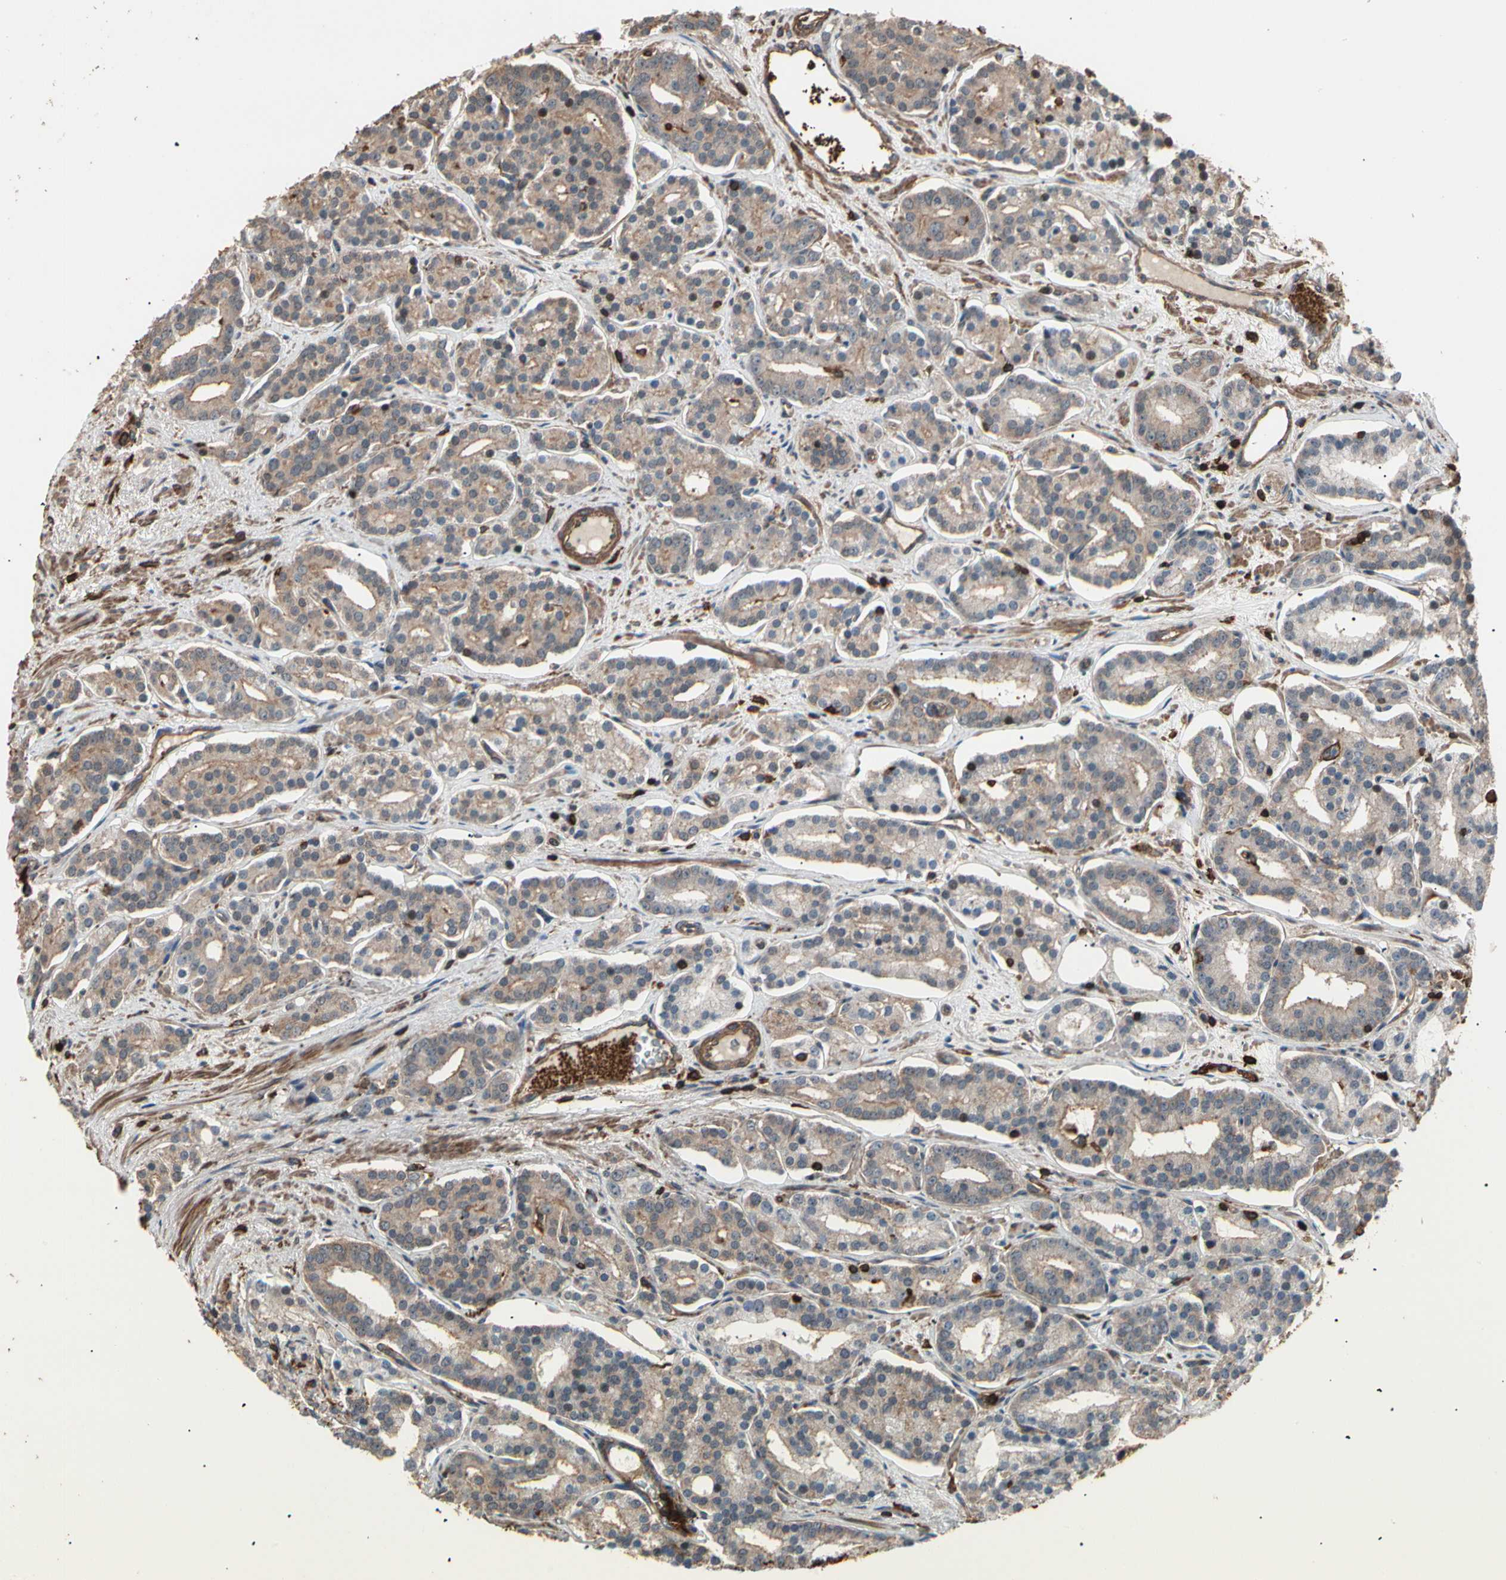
{"staining": {"intensity": "weak", "quantity": ">75%", "location": "cytoplasmic/membranous"}, "tissue": "prostate cancer", "cell_type": "Tumor cells", "image_type": "cancer", "snomed": [{"axis": "morphology", "description": "Adenocarcinoma, Low grade"}, {"axis": "topography", "description": "Prostate"}], "caption": "Immunohistochemistry of human prostate cancer (low-grade adenocarcinoma) exhibits low levels of weak cytoplasmic/membranous staining in approximately >75% of tumor cells. The staining is performed using DAB brown chromogen to label protein expression. The nuclei are counter-stained blue using hematoxylin.", "gene": "MAPK13", "patient": {"sex": "male", "age": 63}}